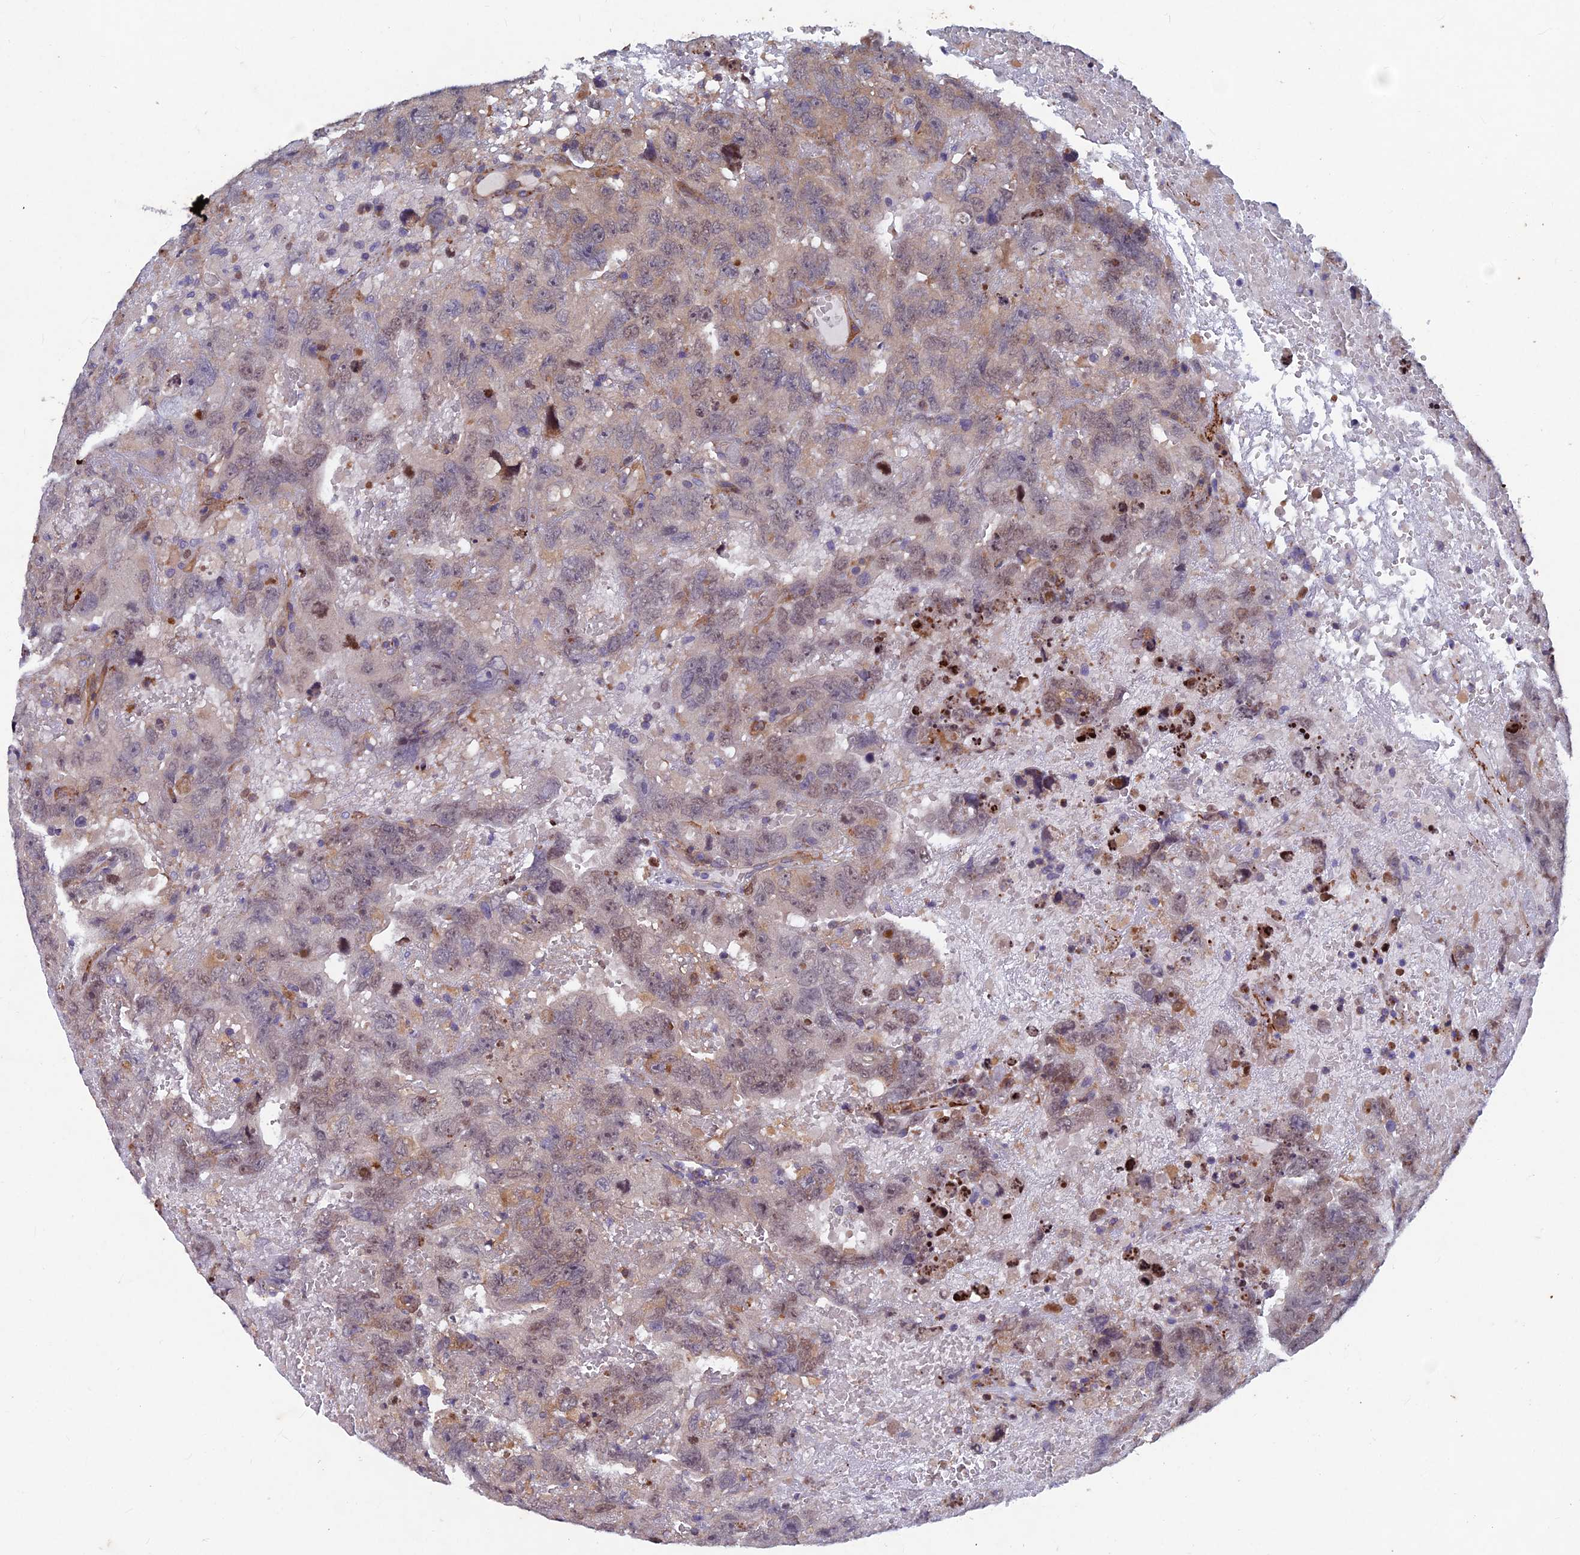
{"staining": {"intensity": "strong", "quantity": "<25%", "location": "cytoplasmic/membranous"}, "tissue": "testis cancer", "cell_type": "Tumor cells", "image_type": "cancer", "snomed": [{"axis": "morphology", "description": "Carcinoma, Embryonal, NOS"}, {"axis": "topography", "description": "Testis"}], "caption": "A histopathology image of human testis cancer (embryonal carcinoma) stained for a protein demonstrates strong cytoplasmic/membranous brown staining in tumor cells.", "gene": "NCAPG", "patient": {"sex": "male", "age": 45}}